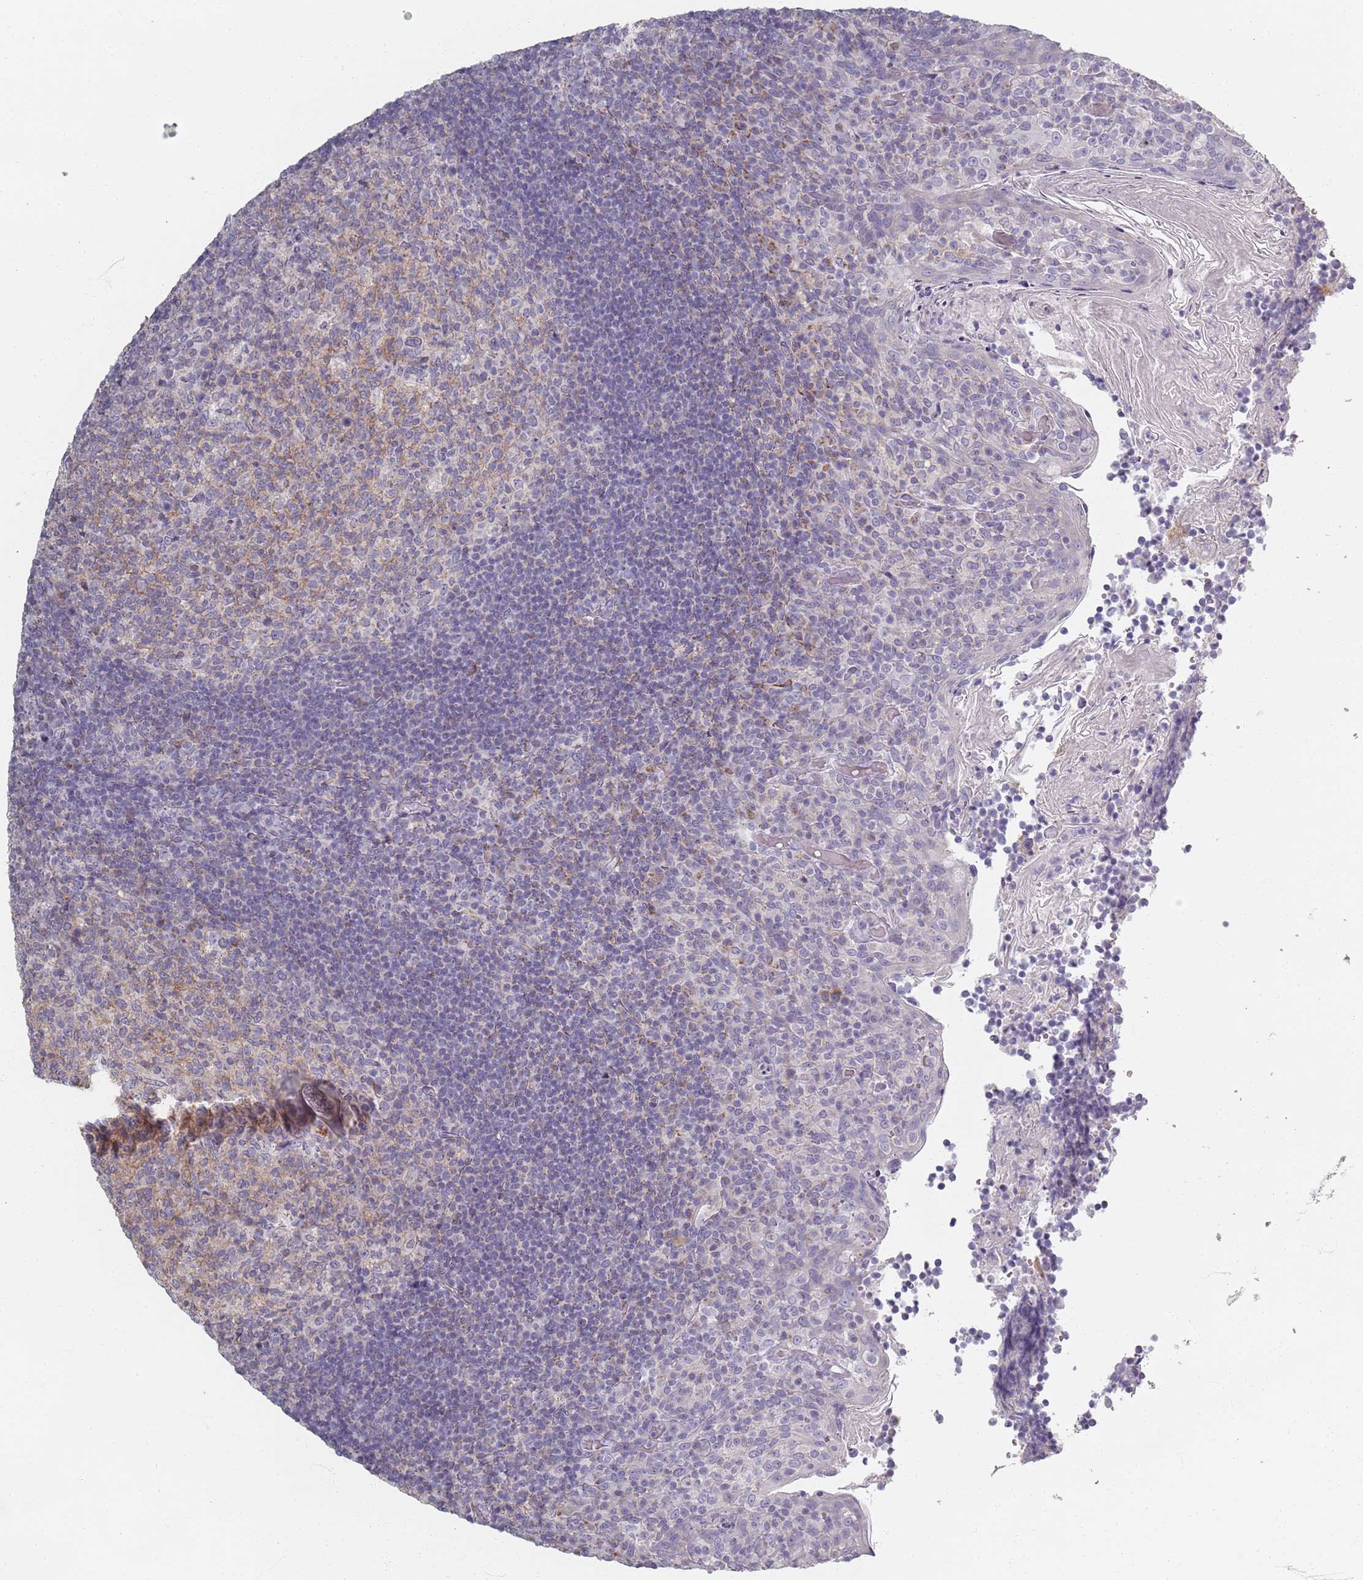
{"staining": {"intensity": "negative", "quantity": "none", "location": "none"}, "tissue": "tonsil", "cell_type": "Germinal center cells", "image_type": "normal", "snomed": [{"axis": "morphology", "description": "Normal tissue, NOS"}, {"axis": "topography", "description": "Tonsil"}], "caption": "Protein analysis of normal tonsil shows no significant positivity in germinal center cells. The staining was performed using DAB (3,3'-diaminobenzidine) to visualize the protein expression in brown, while the nuclei were stained in blue with hematoxylin (Magnification: 20x).", "gene": "SYNGR3", "patient": {"sex": "female", "age": 10}}